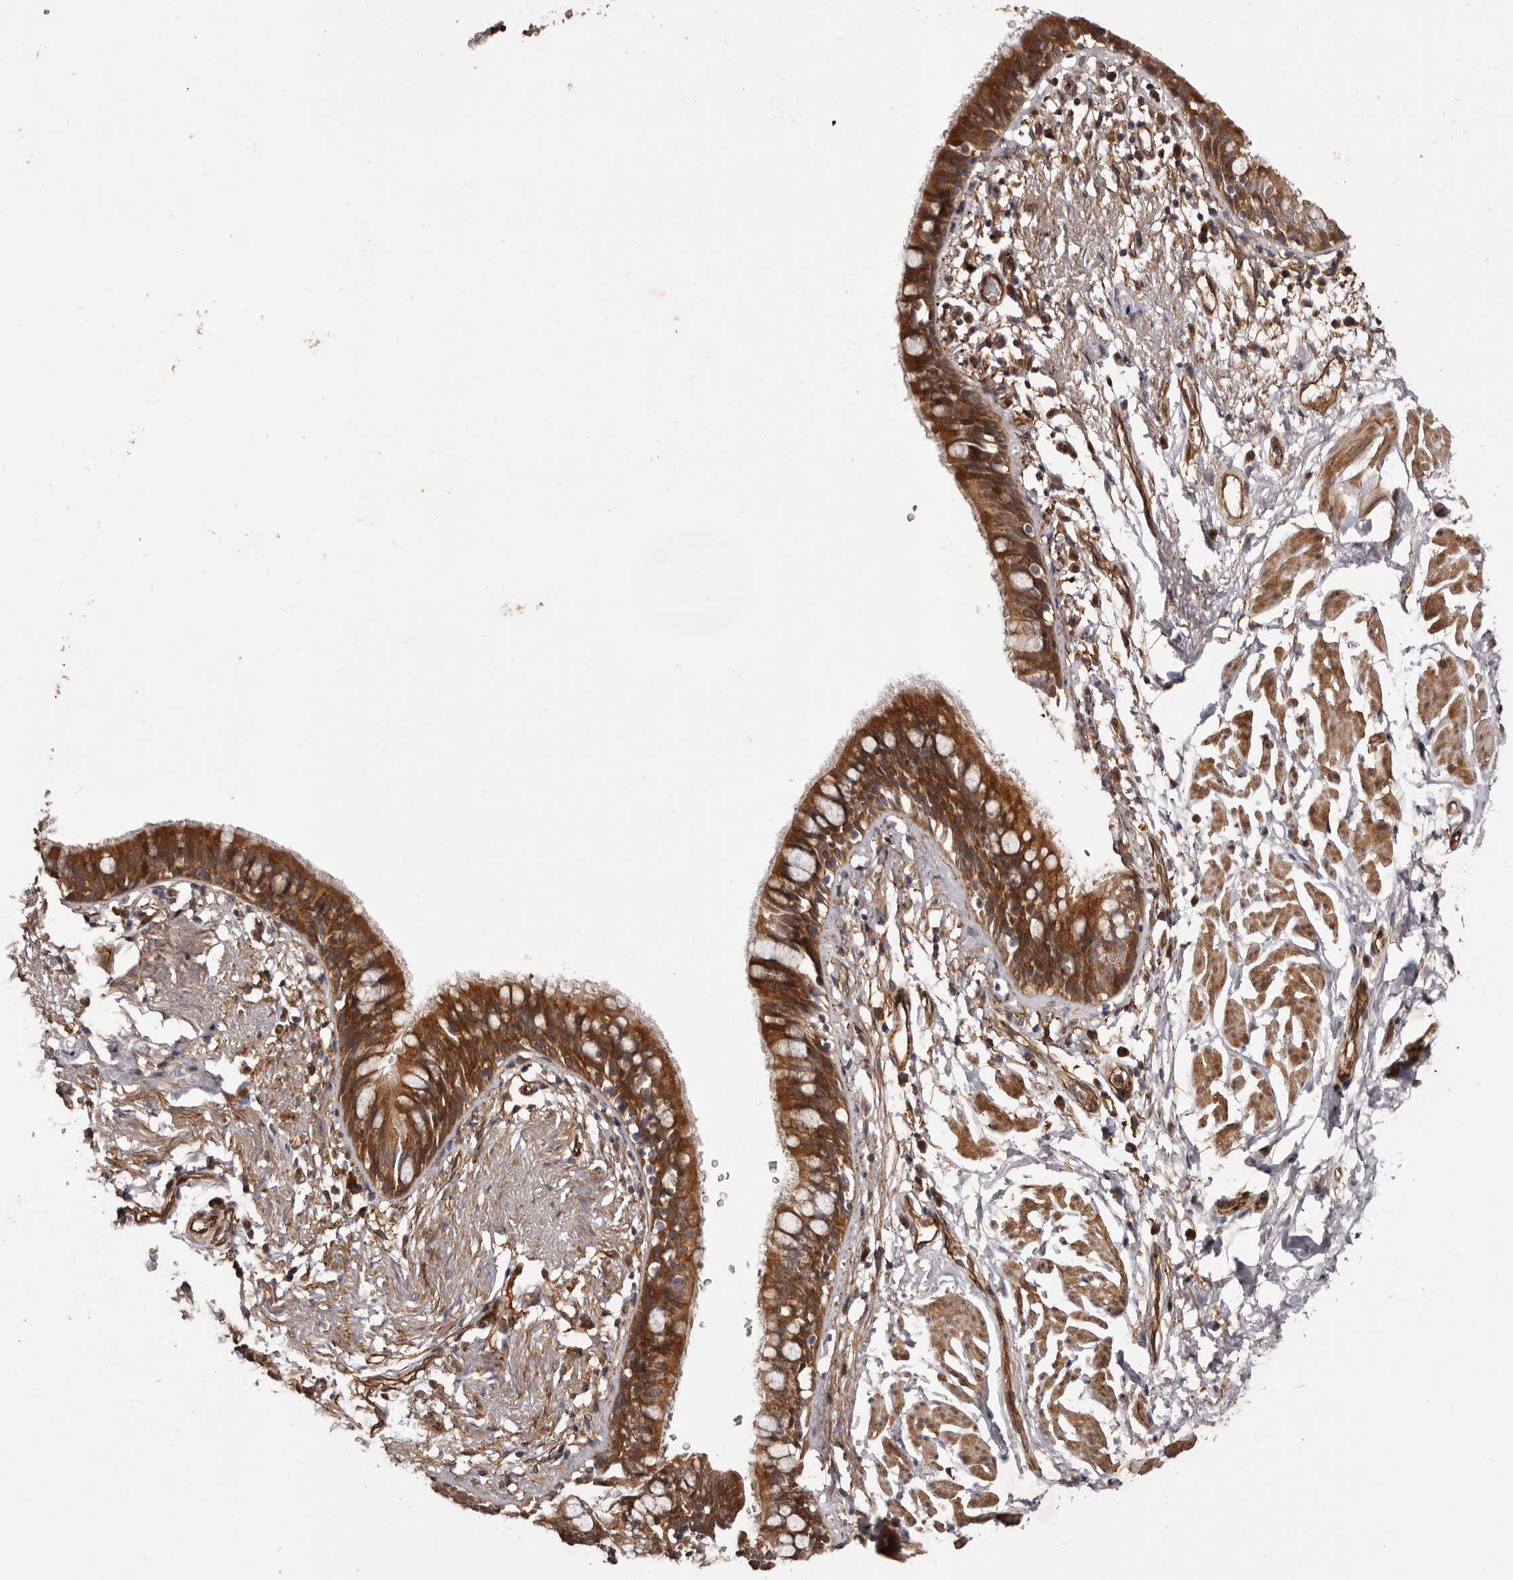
{"staining": {"intensity": "strong", "quantity": ">75%", "location": "cytoplasmic/membranous"}, "tissue": "bronchus", "cell_type": "Respiratory epithelial cells", "image_type": "normal", "snomed": [{"axis": "morphology", "description": "Normal tissue, NOS"}, {"axis": "topography", "description": "Cartilage tissue"}, {"axis": "topography", "description": "Bronchus"}], "caption": "Brown immunohistochemical staining in unremarkable bronchus demonstrates strong cytoplasmic/membranous expression in about >75% of respiratory epithelial cells.", "gene": "GTPBP1", "patient": {"sex": "female", "age": 36}}